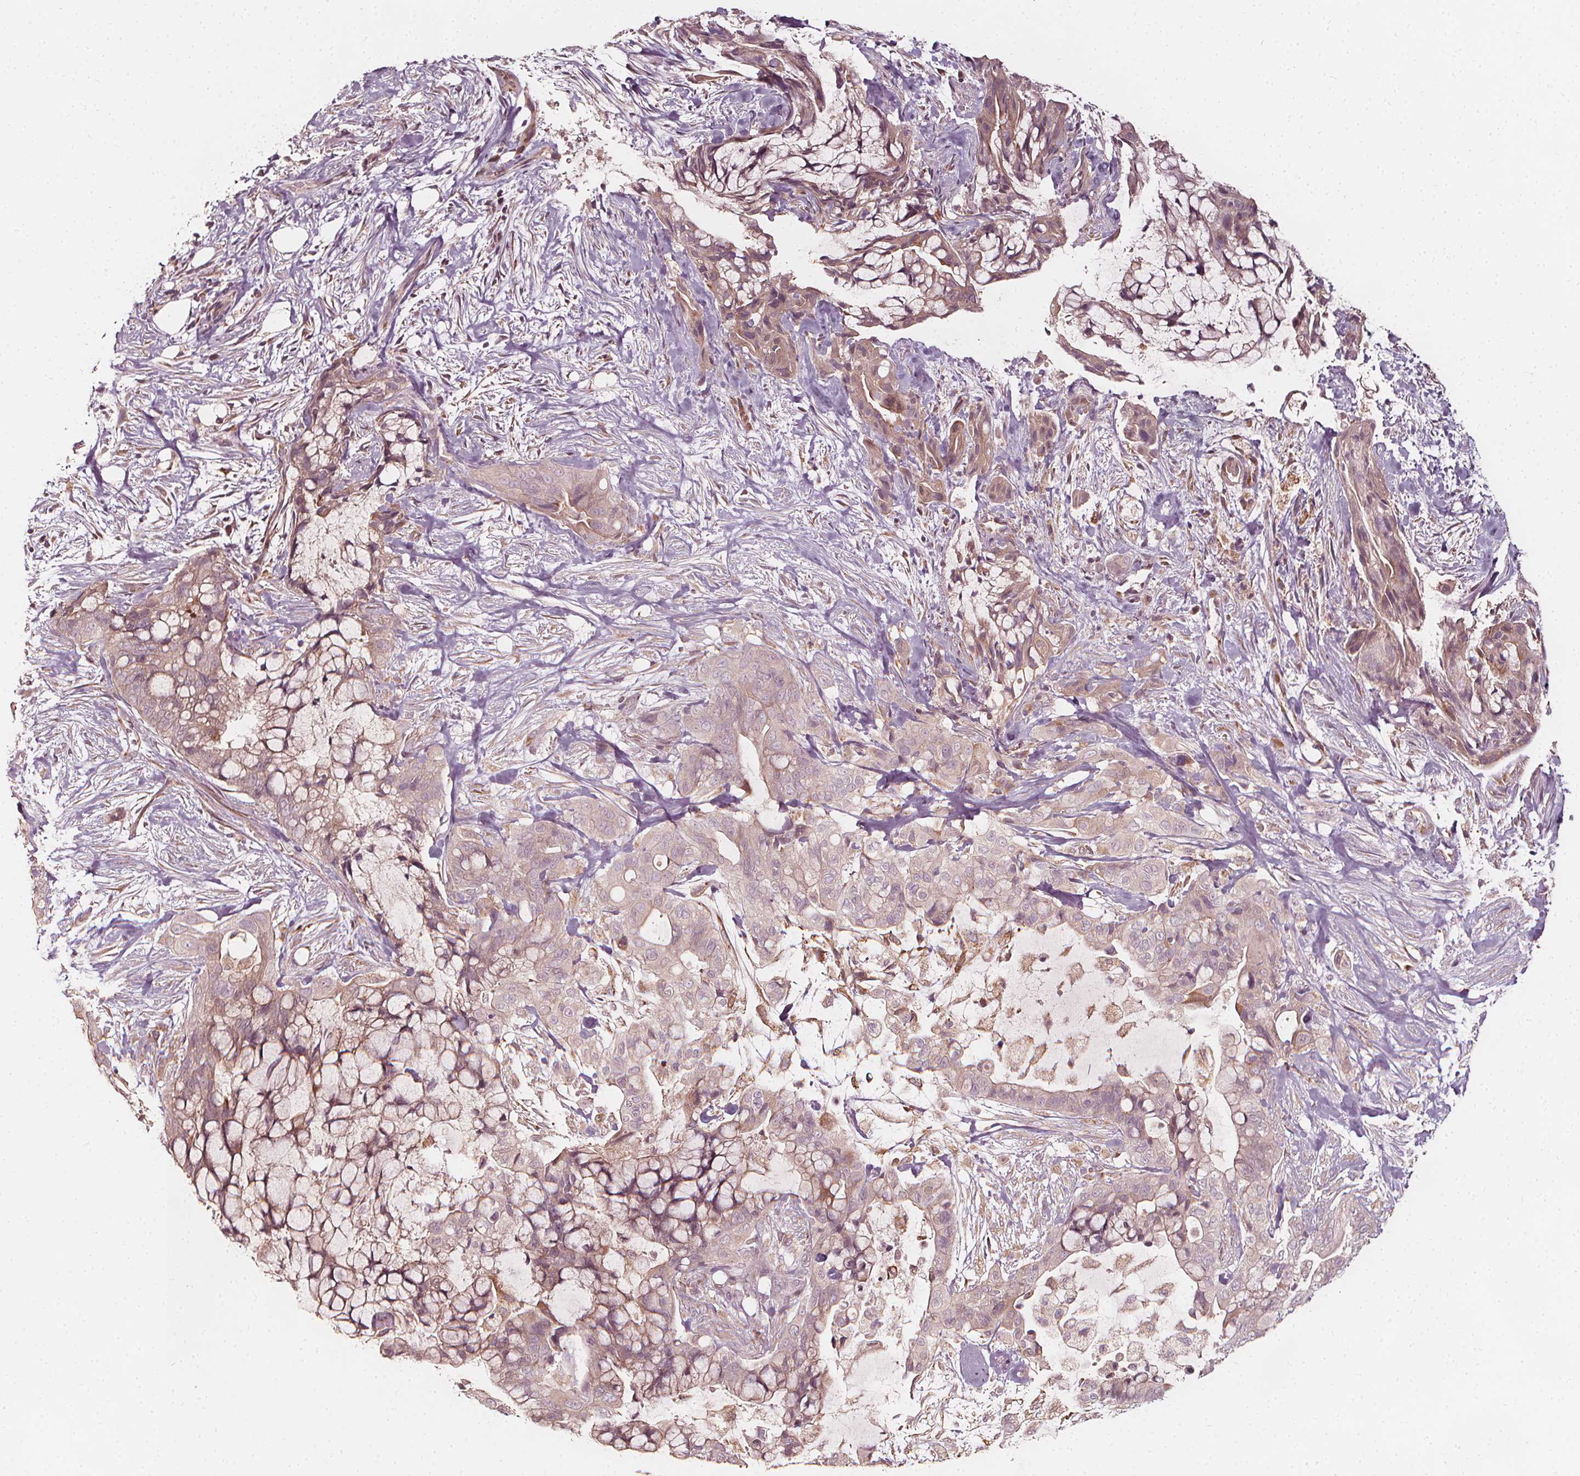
{"staining": {"intensity": "weak", "quantity": "25%-75%", "location": "cytoplasmic/membranous"}, "tissue": "pancreatic cancer", "cell_type": "Tumor cells", "image_type": "cancer", "snomed": [{"axis": "morphology", "description": "Adenocarcinoma, NOS"}, {"axis": "topography", "description": "Pancreas"}], "caption": "About 25%-75% of tumor cells in human pancreatic cancer display weak cytoplasmic/membranous protein staining as visualized by brown immunohistochemical staining.", "gene": "NPC1L1", "patient": {"sex": "male", "age": 71}}